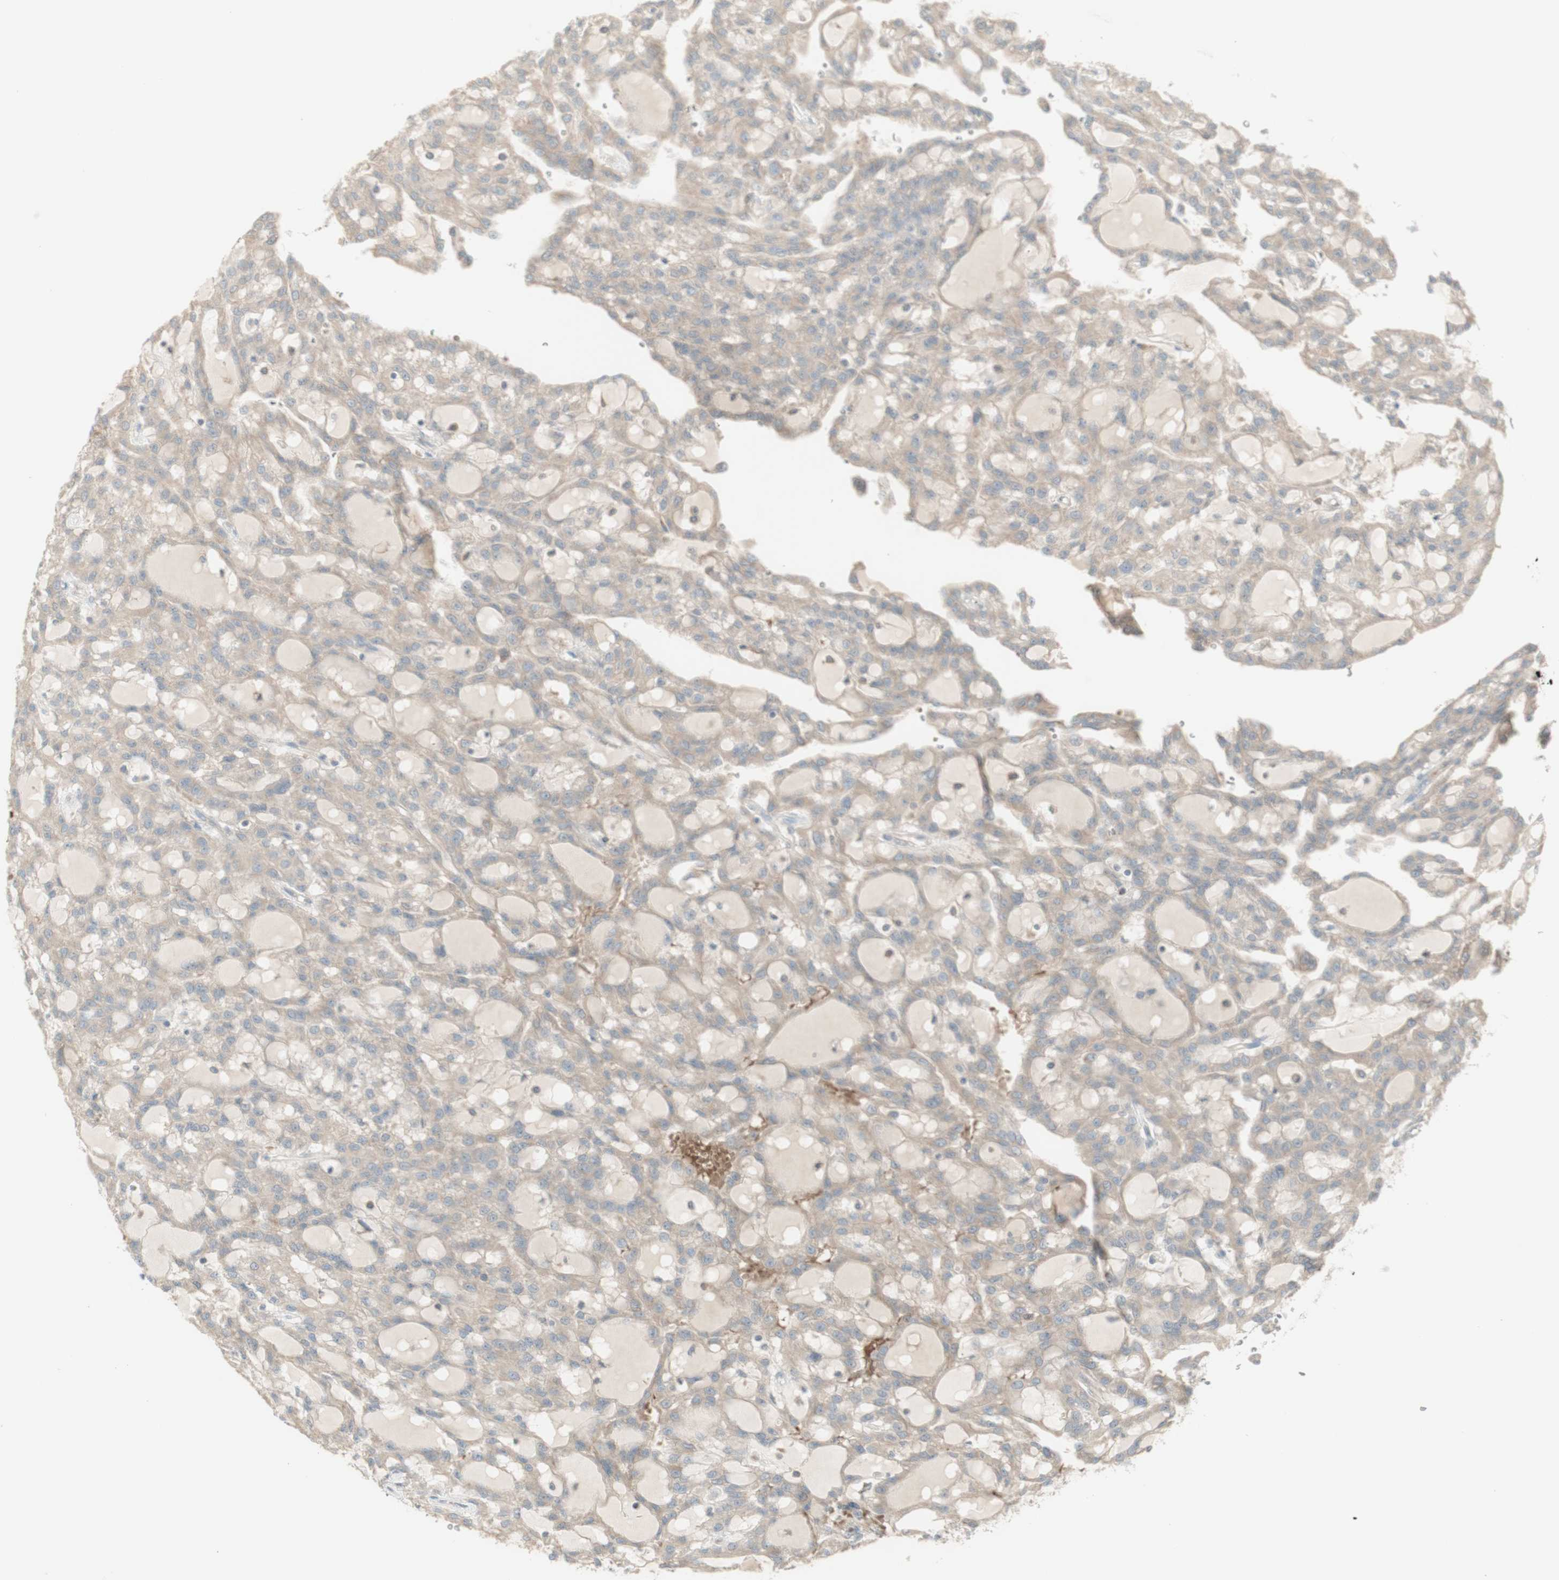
{"staining": {"intensity": "weak", "quantity": ">75%", "location": "cytoplasmic/membranous"}, "tissue": "renal cancer", "cell_type": "Tumor cells", "image_type": "cancer", "snomed": [{"axis": "morphology", "description": "Adenocarcinoma, NOS"}, {"axis": "topography", "description": "Kidney"}], "caption": "Renal adenocarcinoma was stained to show a protein in brown. There is low levels of weak cytoplasmic/membranous staining in about >75% of tumor cells. The protein of interest is shown in brown color, while the nuclei are stained blue.", "gene": "PTGER4", "patient": {"sex": "male", "age": 63}}